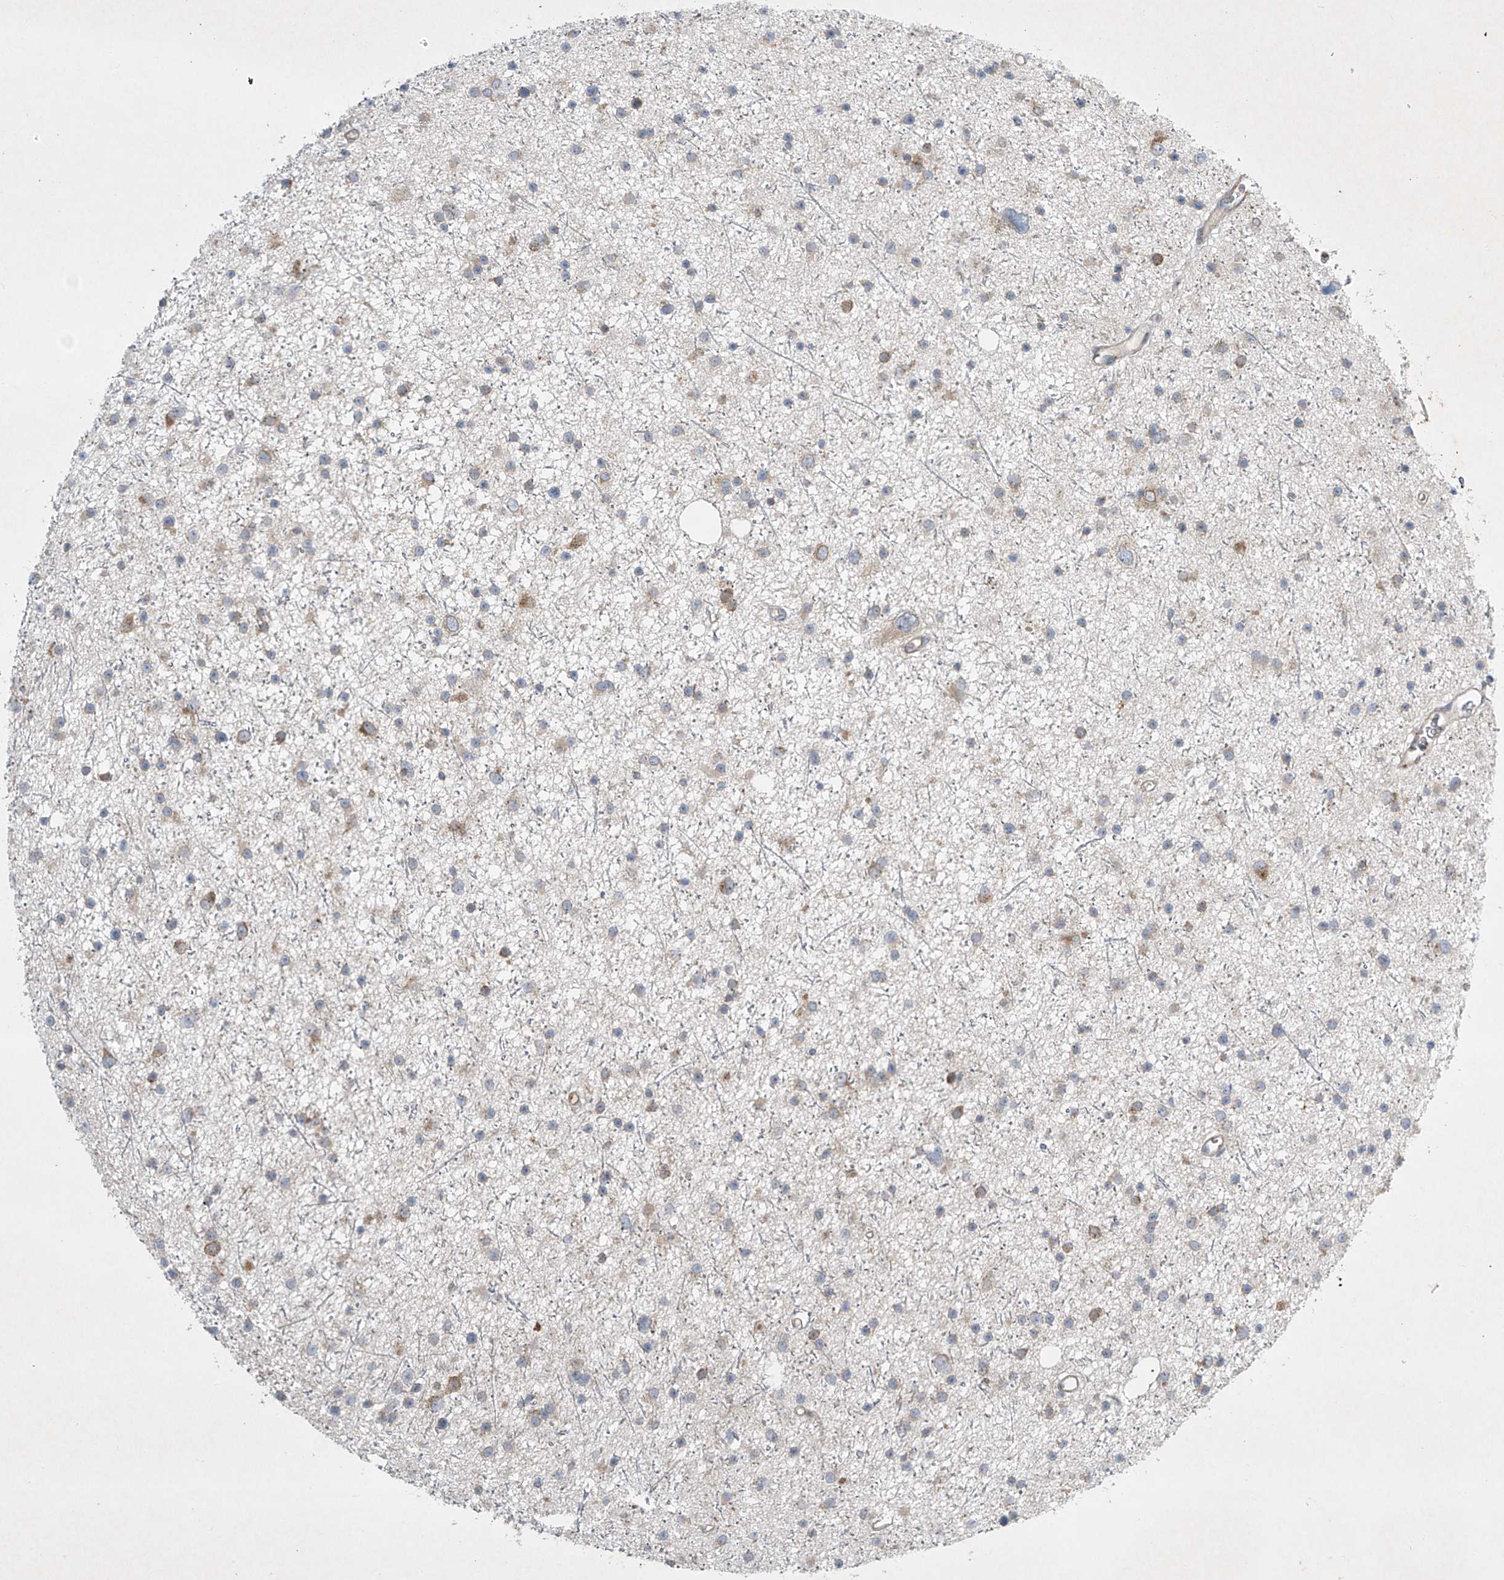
{"staining": {"intensity": "weak", "quantity": "25%-75%", "location": "cytoplasmic/membranous"}, "tissue": "glioma", "cell_type": "Tumor cells", "image_type": "cancer", "snomed": [{"axis": "morphology", "description": "Glioma, malignant, Low grade"}, {"axis": "topography", "description": "Cerebral cortex"}], "caption": "Brown immunohistochemical staining in glioma demonstrates weak cytoplasmic/membranous positivity in approximately 25%-75% of tumor cells.", "gene": "TJAP1", "patient": {"sex": "female", "age": 39}}